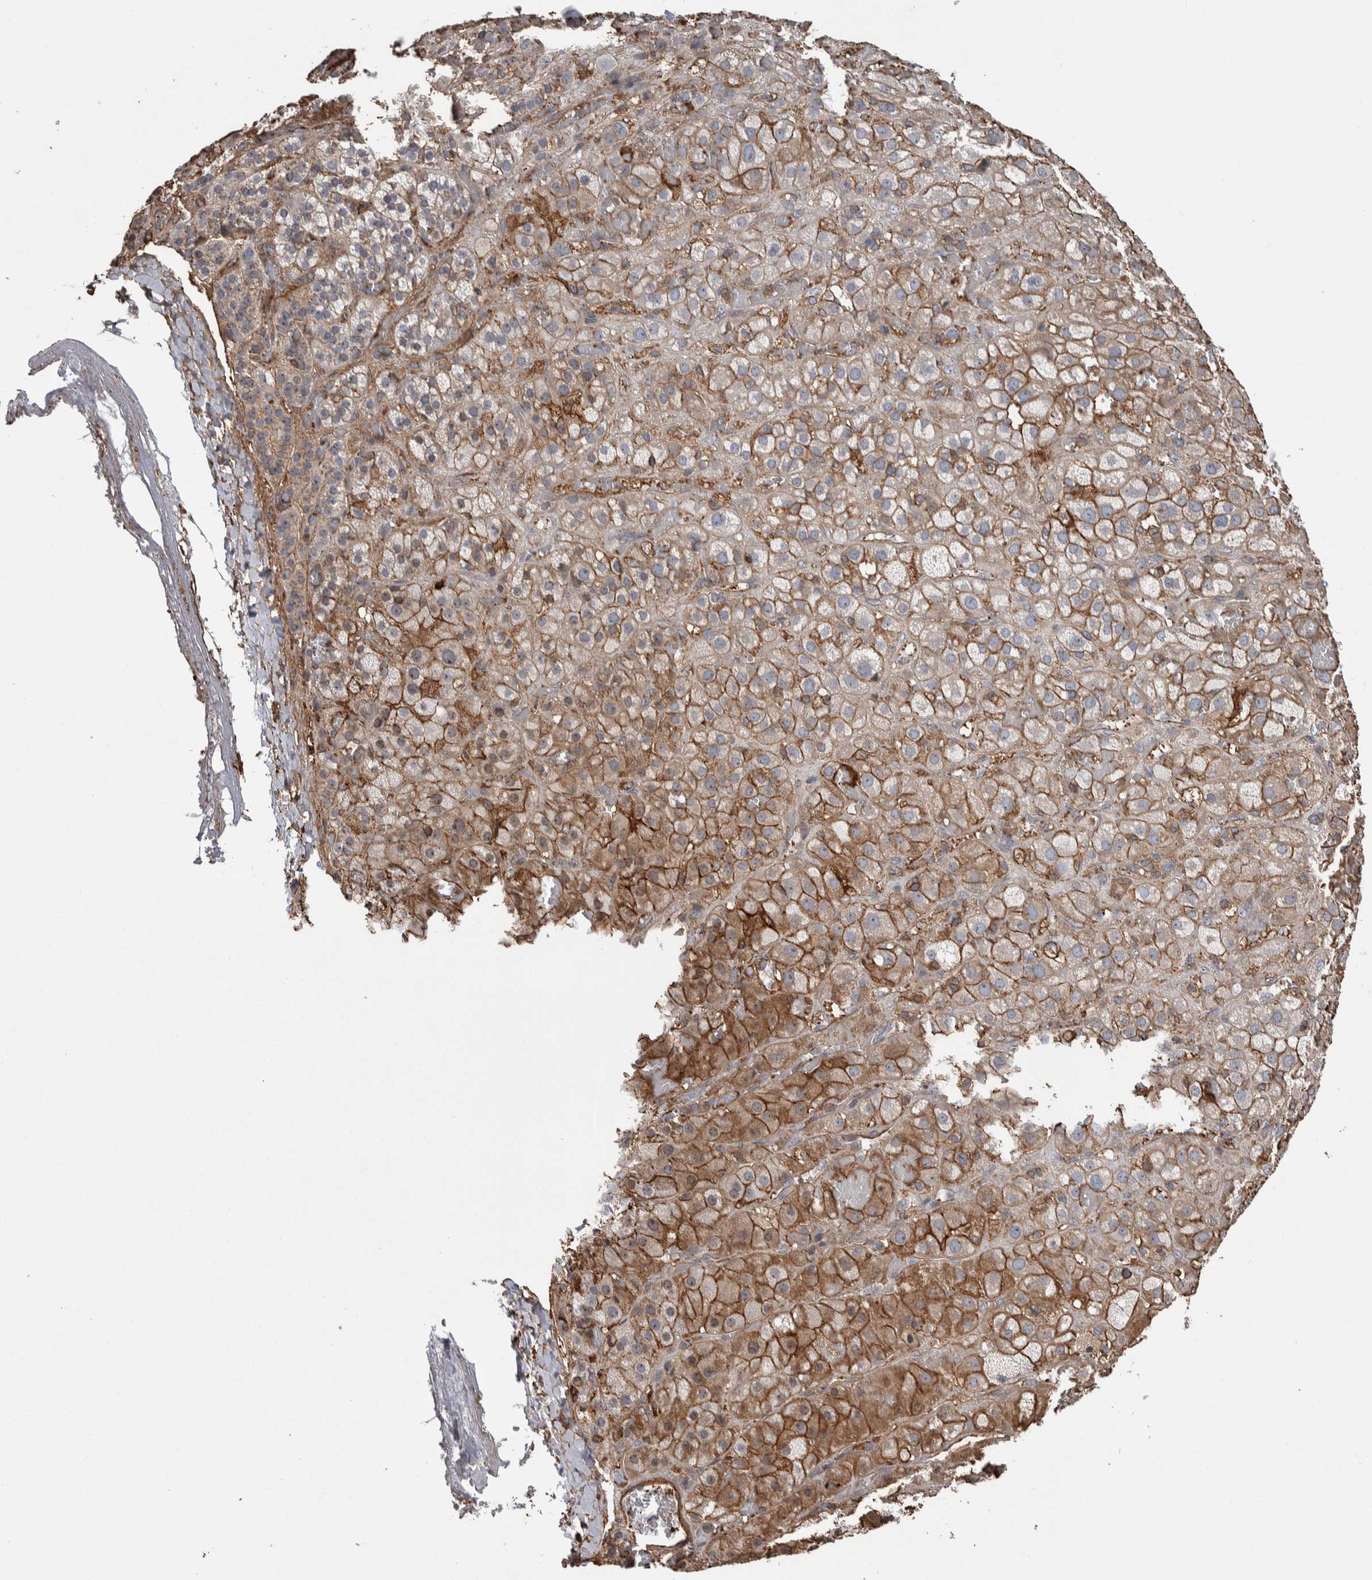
{"staining": {"intensity": "moderate", "quantity": ">75%", "location": "cytoplasmic/membranous"}, "tissue": "adrenal gland", "cell_type": "Glandular cells", "image_type": "normal", "snomed": [{"axis": "morphology", "description": "Normal tissue, NOS"}, {"axis": "topography", "description": "Adrenal gland"}], "caption": "Protein staining demonstrates moderate cytoplasmic/membranous positivity in about >75% of glandular cells in normal adrenal gland. (Stains: DAB (3,3'-diaminobenzidine) in brown, nuclei in blue, Microscopy: brightfield microscopy at high magnification).", "gene": "ENPP2", "patient": {"sex": "female", "age": 47}}